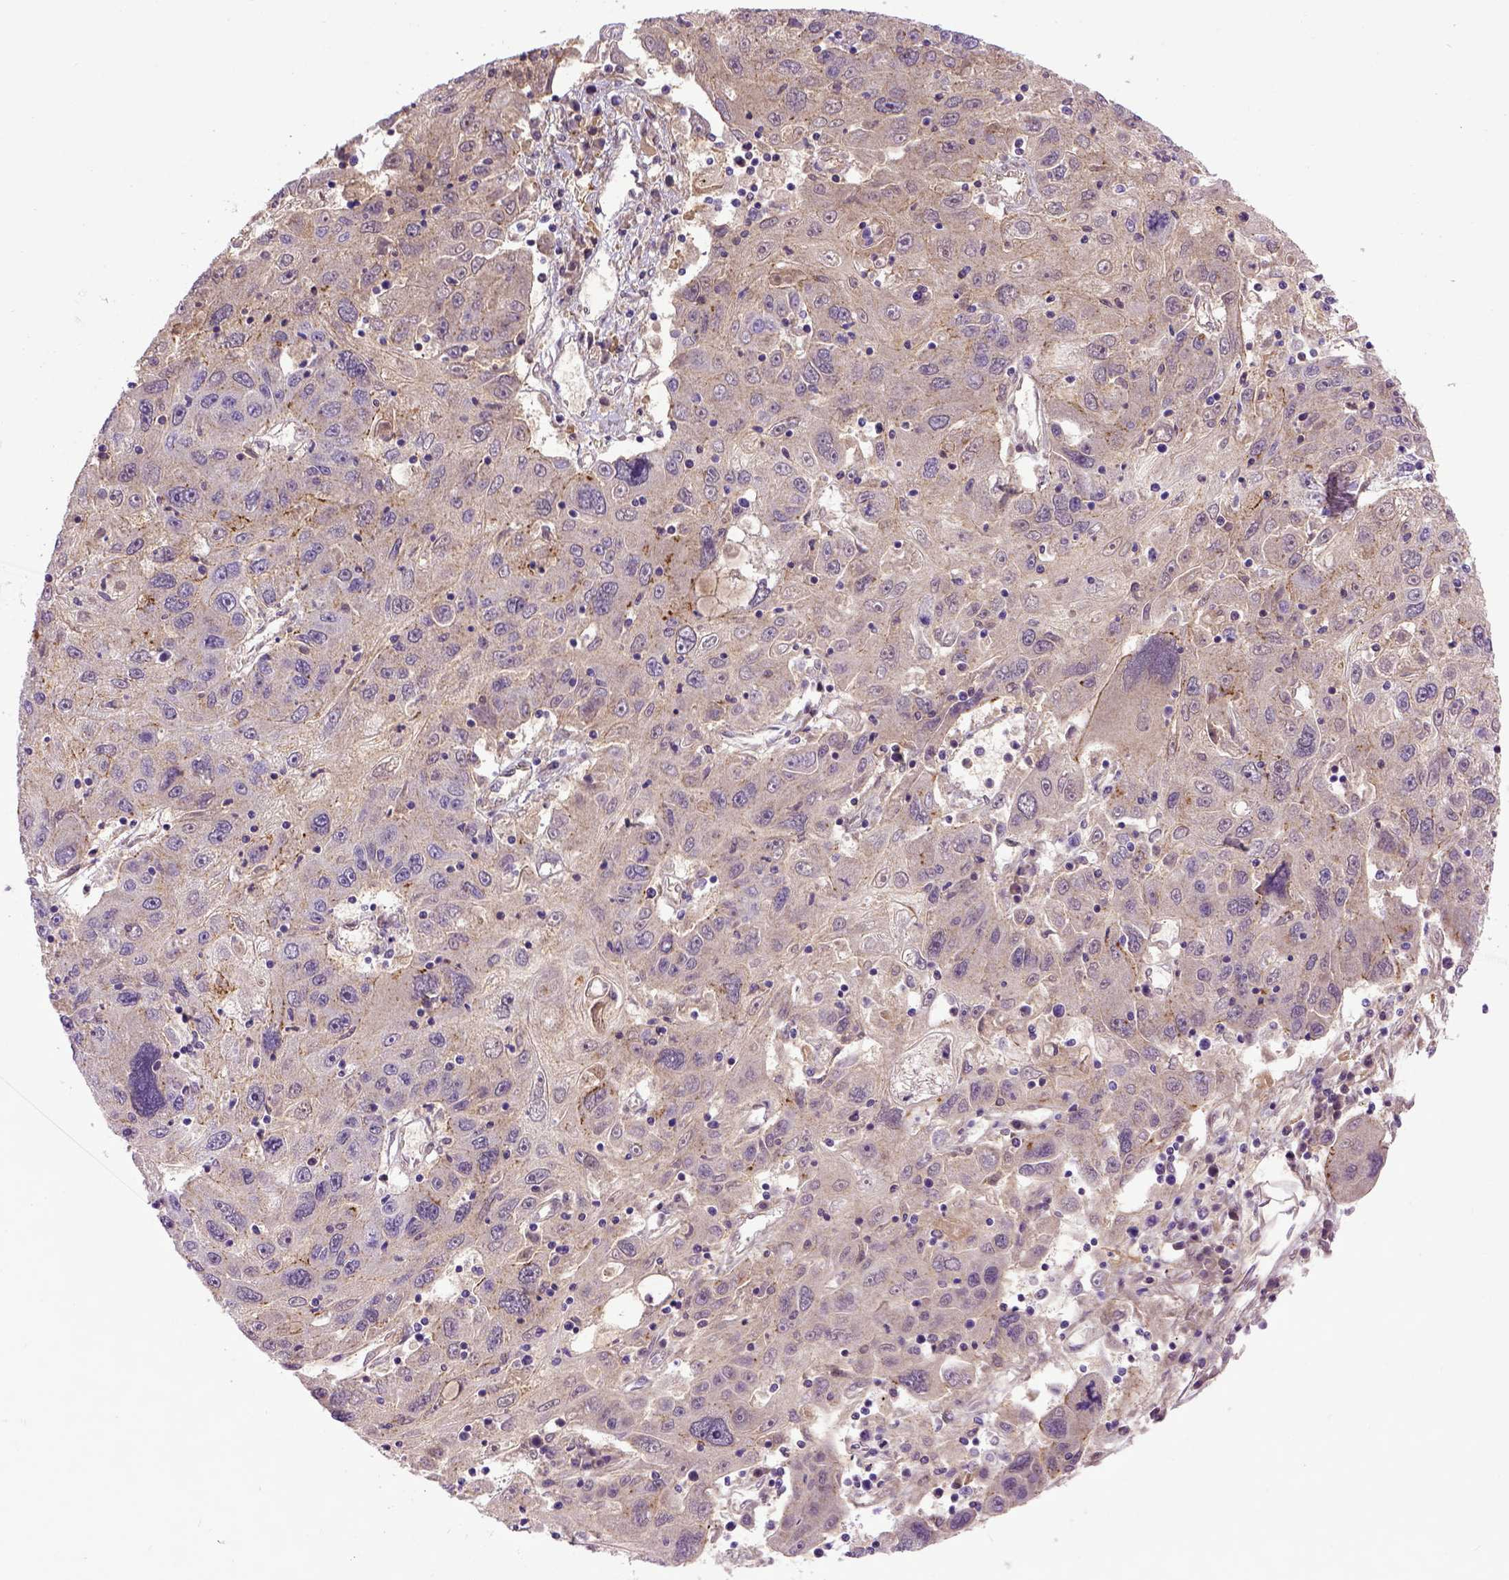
{"staining": {"intensity": "weak", "quantity": "<25%", "location": "cytoplasmic/membranous"}, "tissue": "stomach cancer", "cell_type": "Tumor cells", "image_type": "cancer", "snomed": [{"axis": "morphology", "description": "Adenocarcinoma, NOS"}, {"axis": "topography", "description": "Stomach"}], "caption": "Human stomach adenocarcinoma stained for a protein using IHC reveals no positivity in tumor cells.", "gene": "CDH1", "patient": {"sex": "male", "age": 56}}